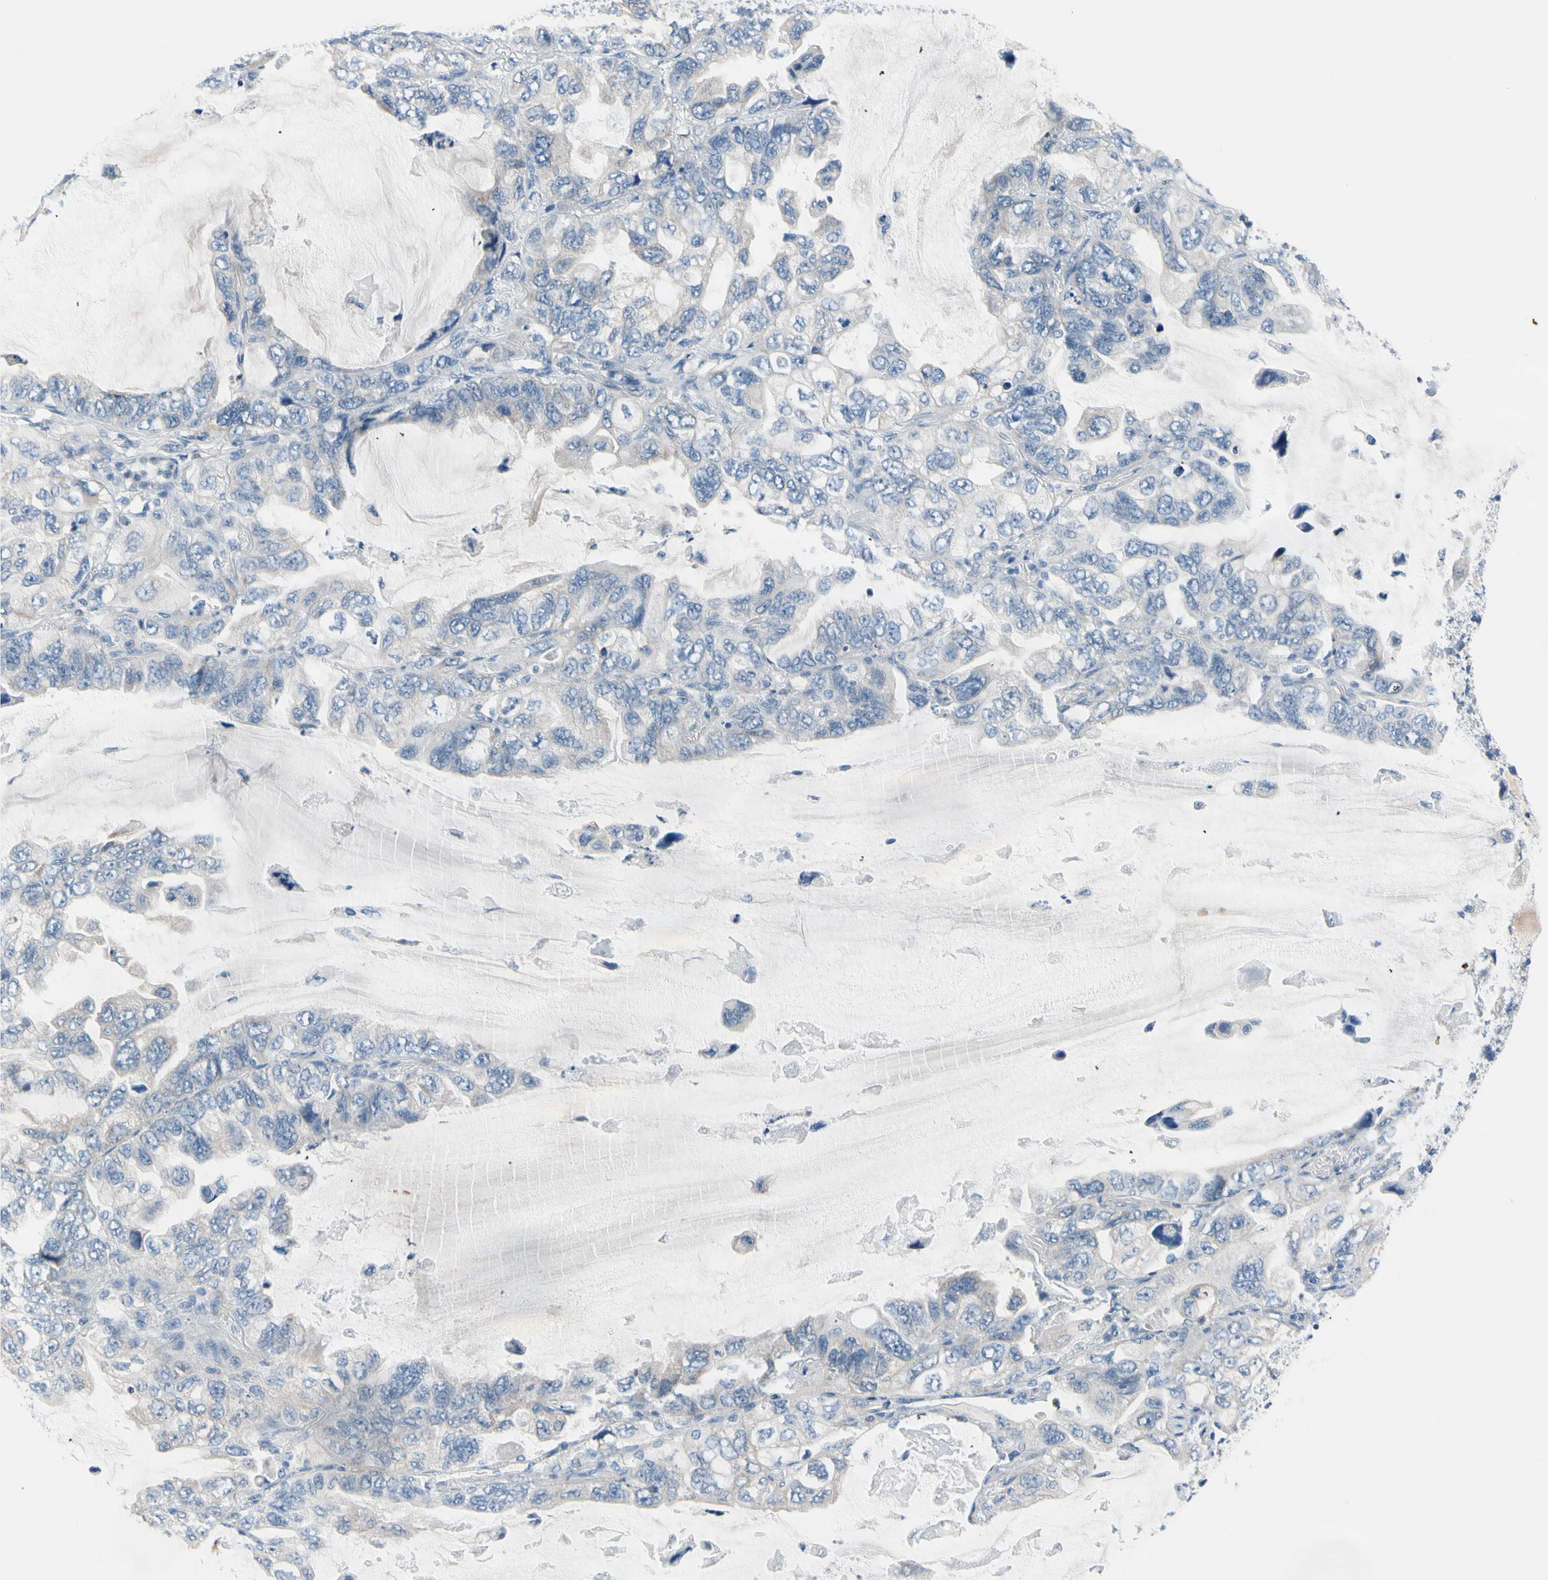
{"staining": {"intensity": "negative", "quantity": "none", "location": "none"}, "tissue": "lung cancer", "cell_type": "Tumor cells", "image_type": "cancer", "snomed": [{"axis": "morphology", "description": "Squamous cell carcinoma, NOS"}, {"axis": "topography", "description": "Lung"}], "caption": "Tumor cells show no significant protein staining in lung squamous cell carcinoma.", "gene": "FCER2", "patient": {"sex": "female", "age": 73}}